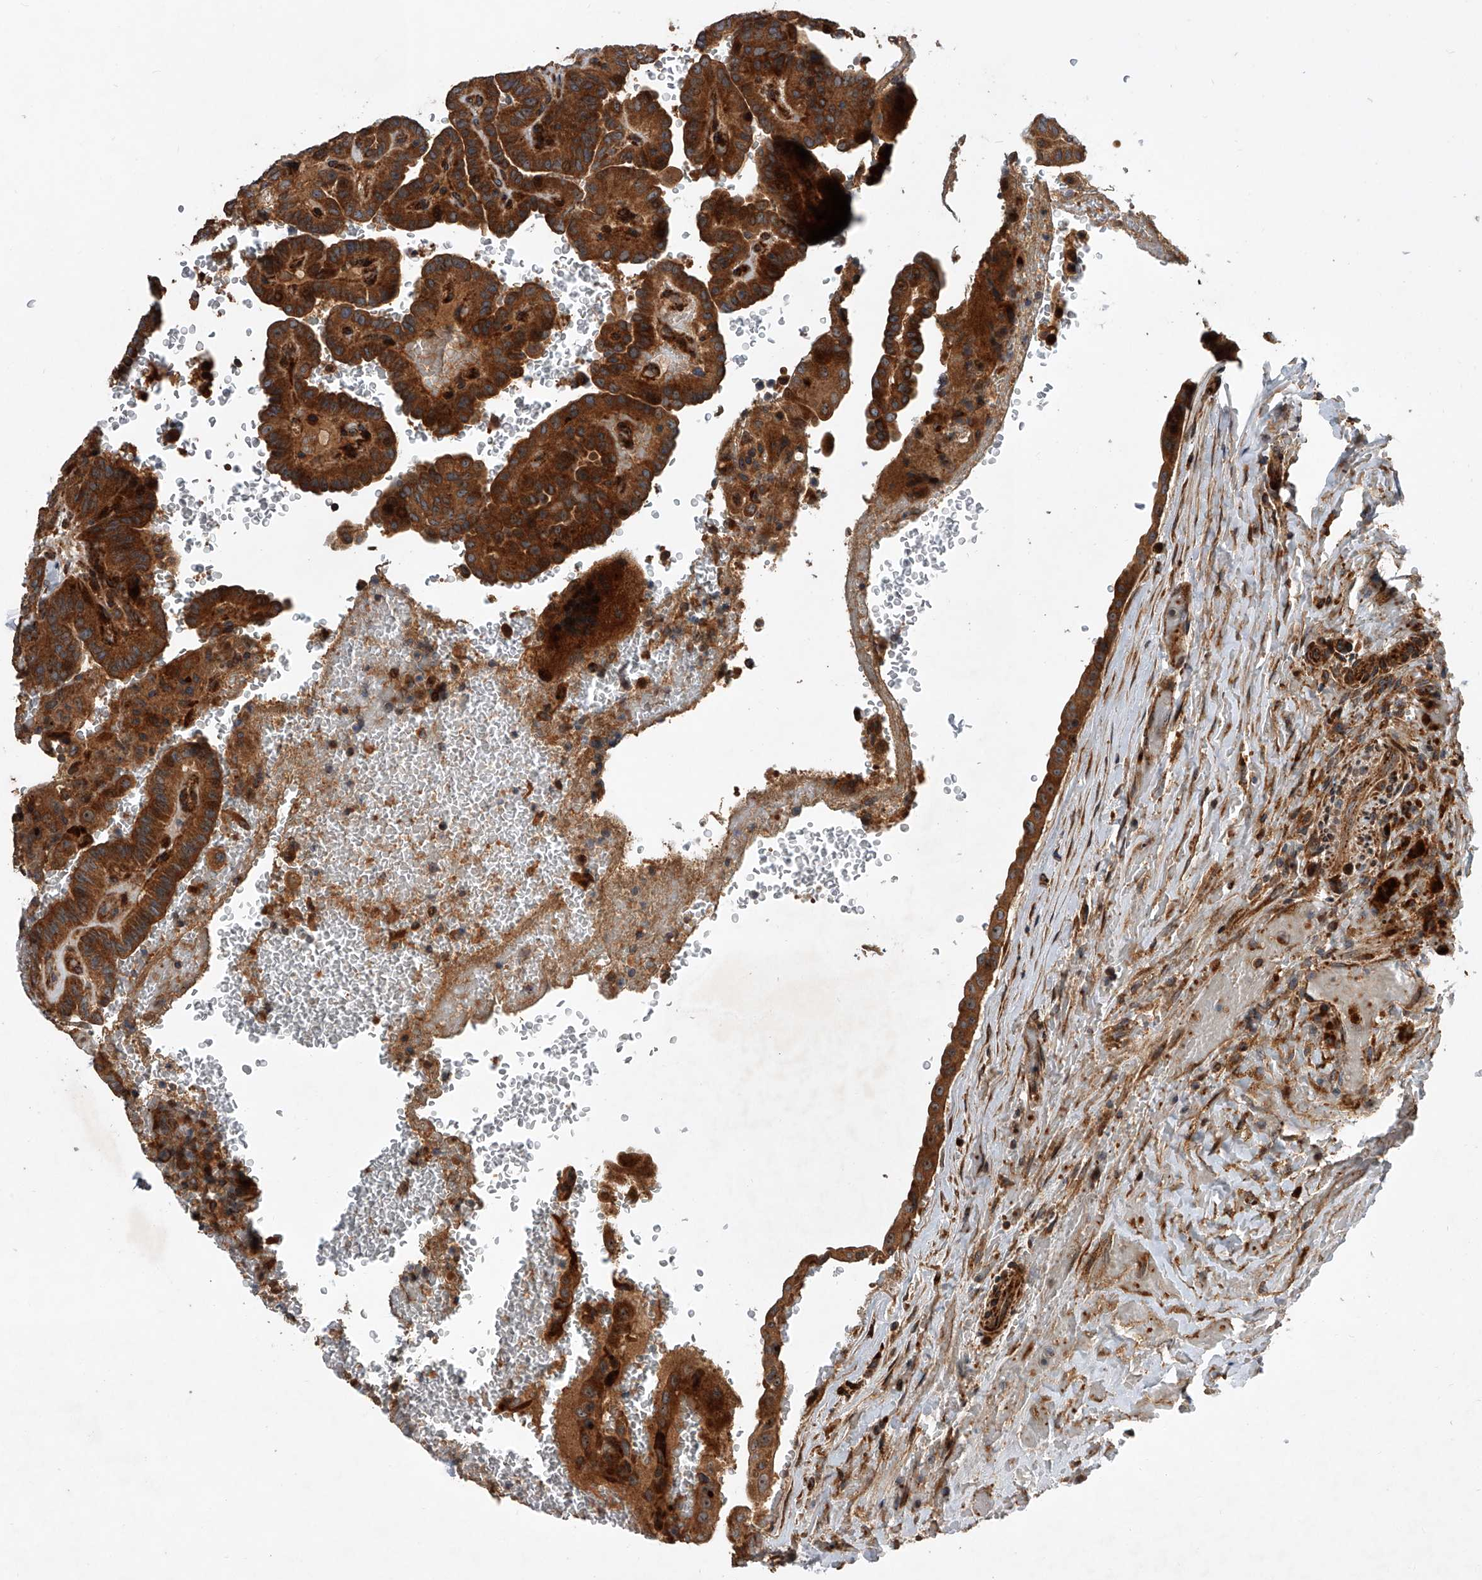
{"staining": {"intensity": "strong", "quantity": ">75%", "location": "cytoplasmic/membranous"}, "tissue": "thyroid cancer", "cell_type": "Tumor cells", "image_type": "cancer", "snomed": [{"axis": "morphology", "description": "Papillary adenocarcinoma, NOS"}, {"axis": "topography", "description": "Thyroid gland"}], "caption": "A photomicrograph of papillary adenocarcinoma (thyroid) stained for a protein reveals strong cytoplasmic/membranous brown staining in tumor cells.", "gene": "USP47", "patient": {"sex": "male", "age": 77}}